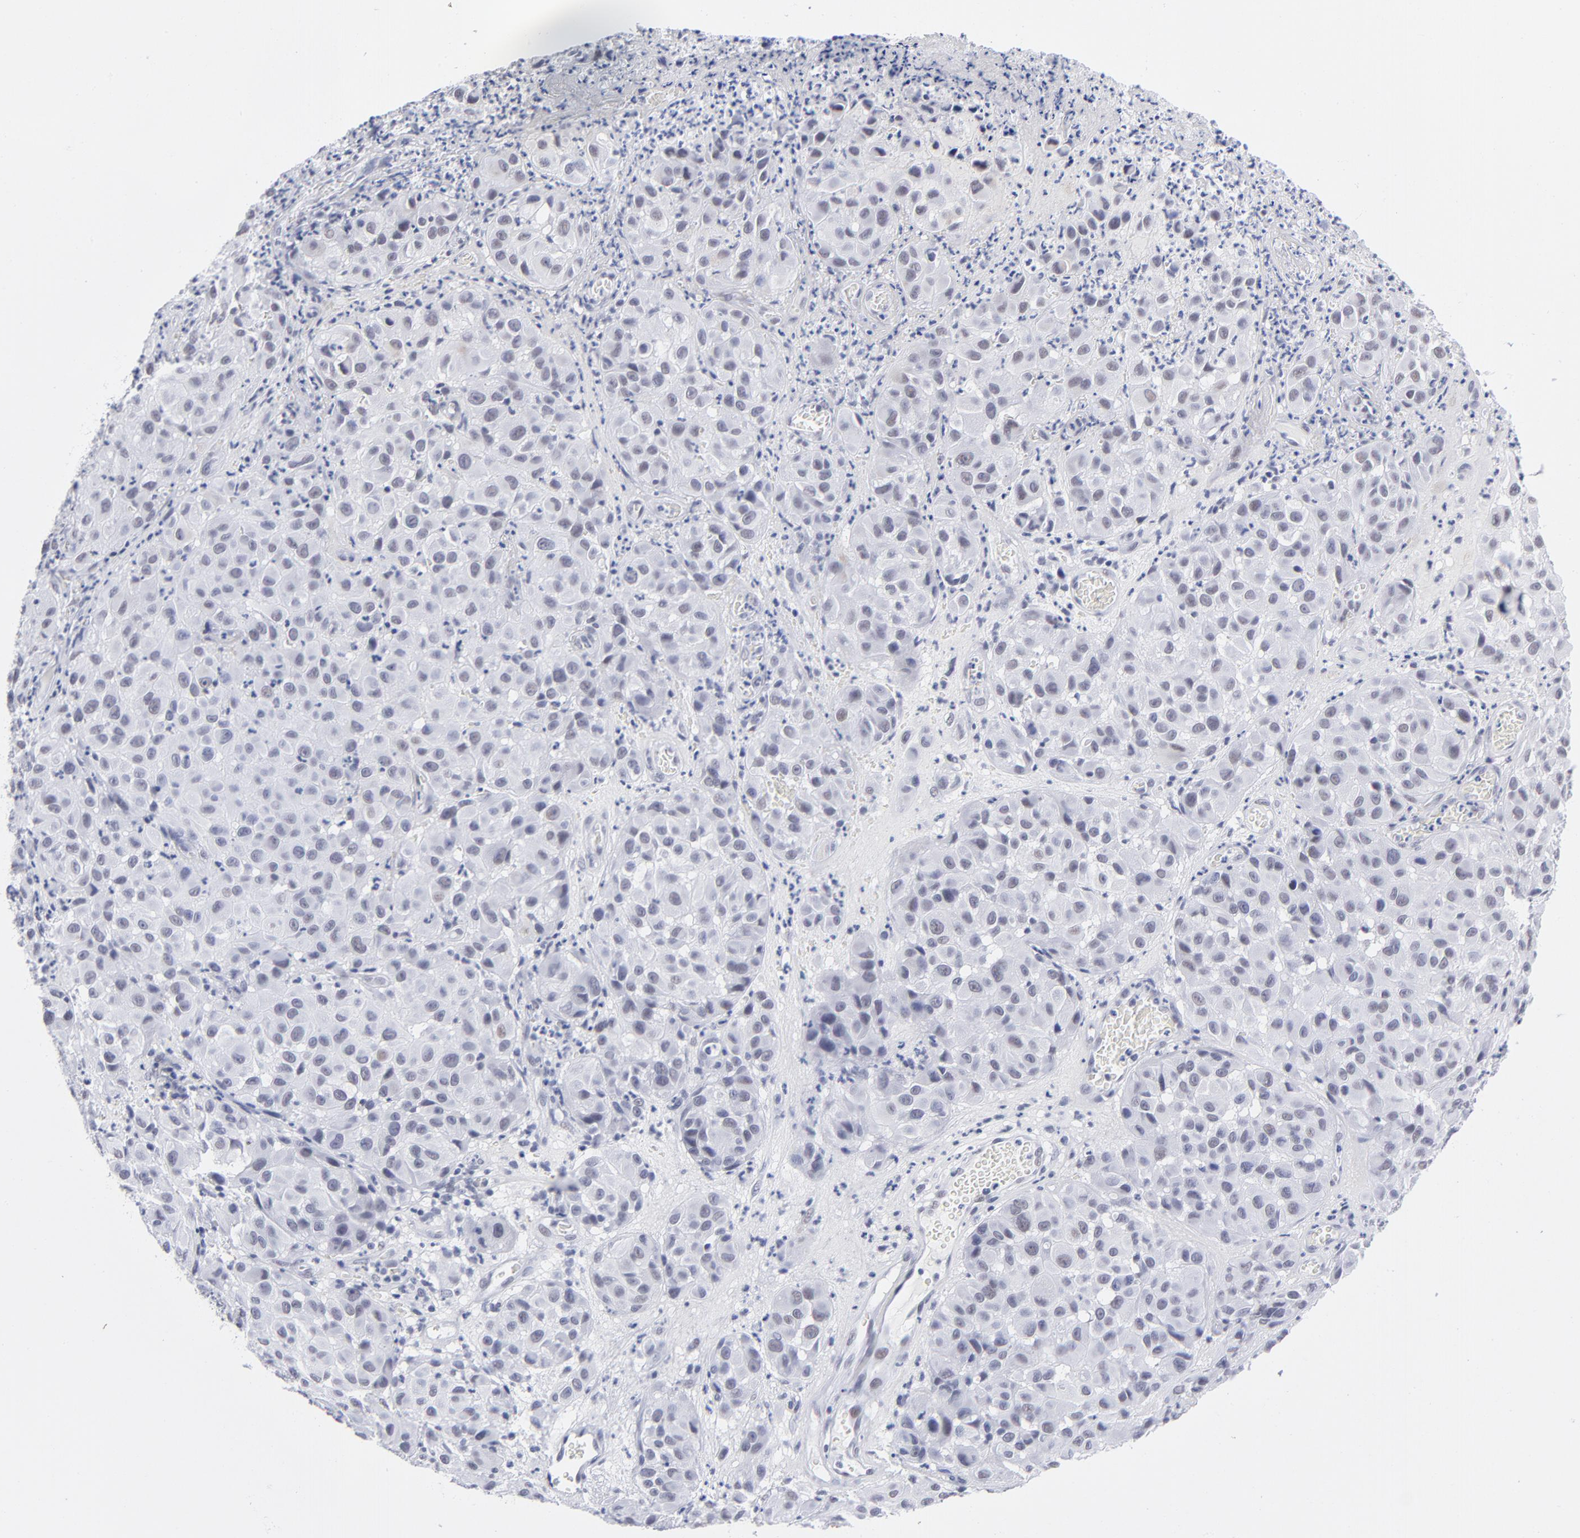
{"staining": {"intensity": "weak", "quantity": "<25%", "location": "nuclear"}, "tissue": "melanoma", "cell_type": "Tumor cells", "image_type": "cancer", "snomed": [{"axis": "morphology", "description": "Malignant melanoma, NOS"}, {"axis": "topography", "description": "Skin"}], "caption": "Immunohistochemistry (IHC) image of neoplastic tissue: human malignant melanoma stained with DAB (3,3'-diaminobenzidine) exhibits no significant protein positivity in tumor cells.", "gene": "SNRPB", "patient": {"sex": "female", "age": 21}}